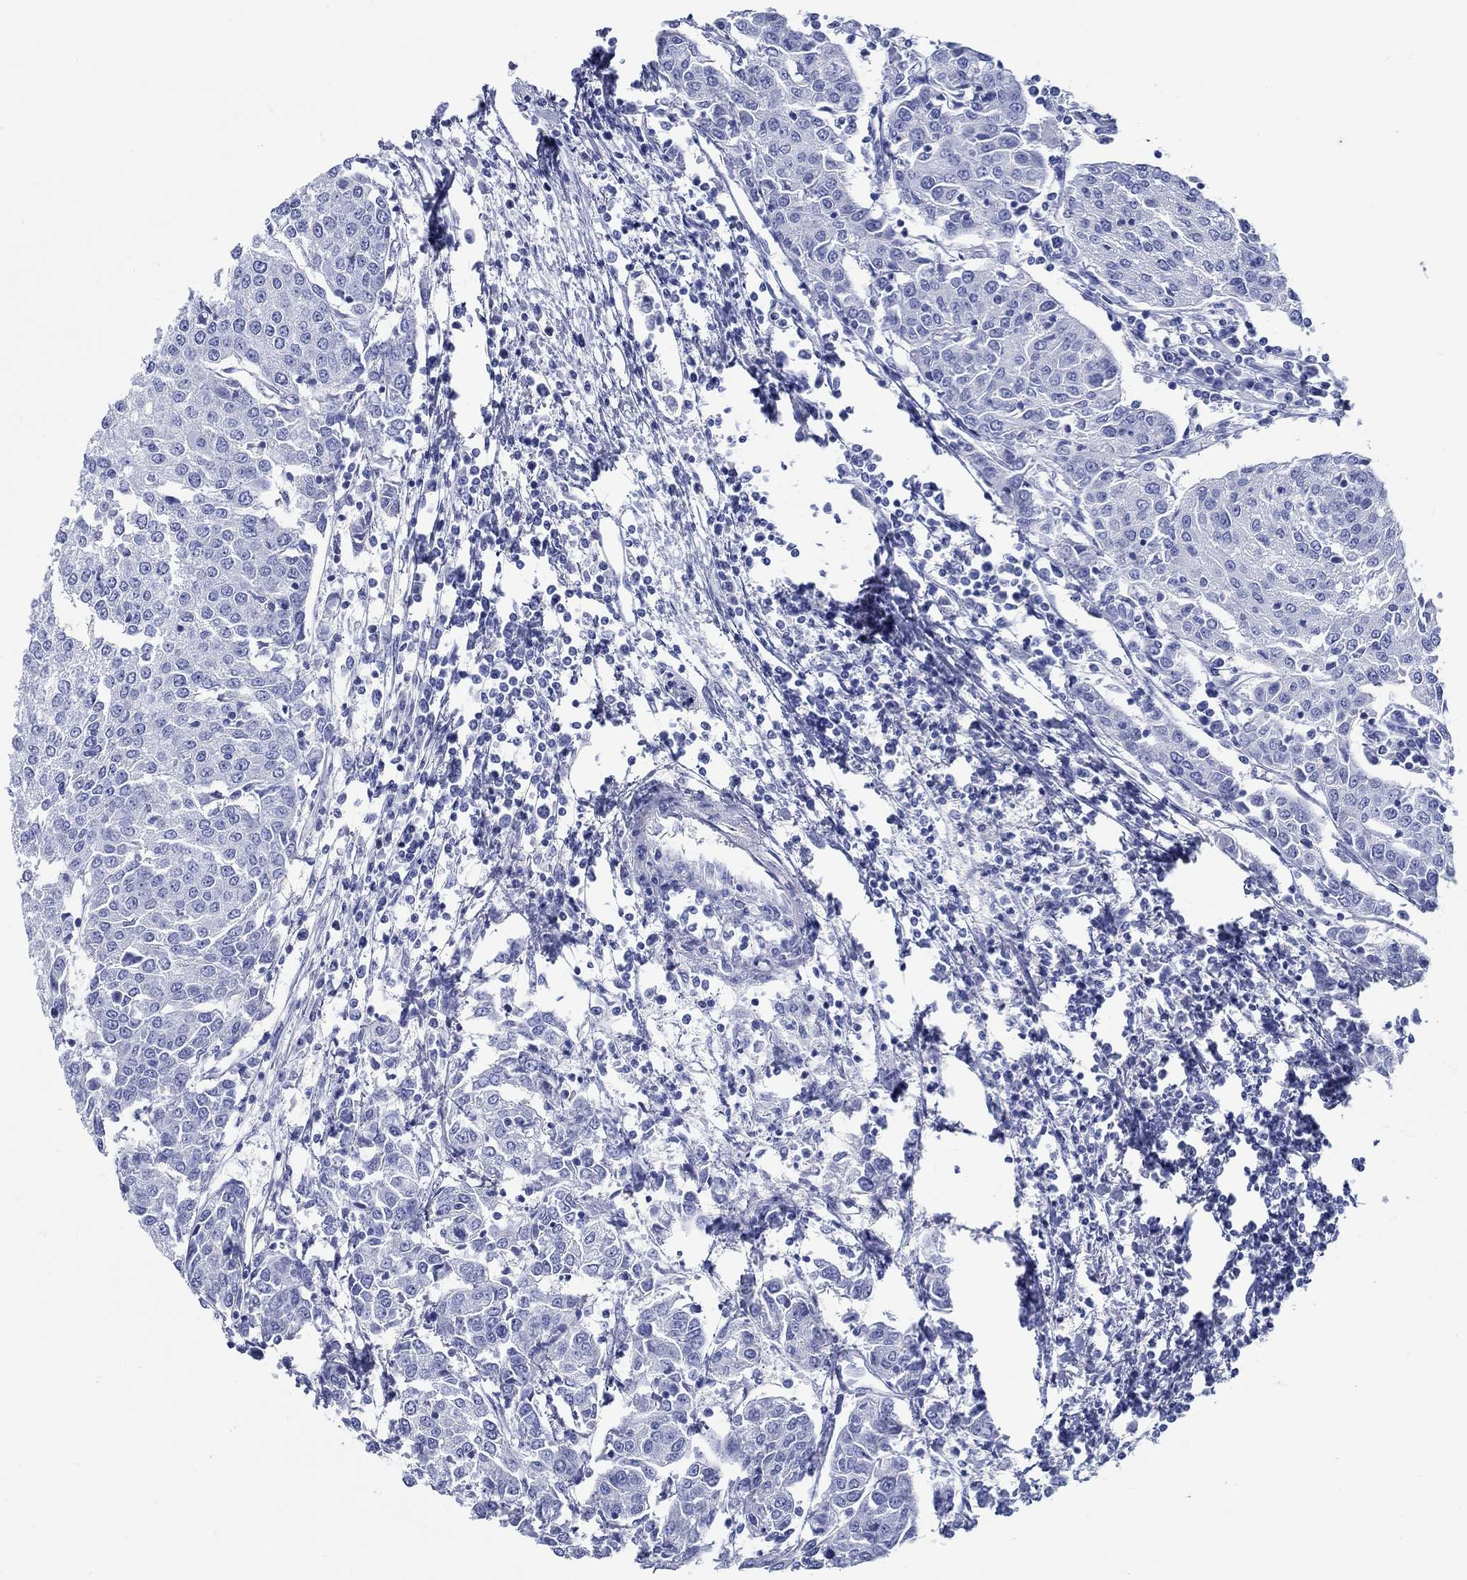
{"staining": {"intensity": "negative", "quantity": "none", "location": "none"}, "tissue": "urothelial cancer", "cell_type": "Tumor cells", "image_type": "cancer", "snomed": [{"axis": "morphology", "description": "Urothelial carcinoma, High grade"}, {"axis": "topography", "description": "Urinary bladder"}], "caption": "There is no significant expression in tumor cells of urothelial cancer. (Stains: DAB immunohistochemistry (IHC) with hematoxylin counter stain, Microscopy: brightfield microscopy at high magnification).", "gene": "FBXO2", "patient": {"sex": "female", "age": 85}}